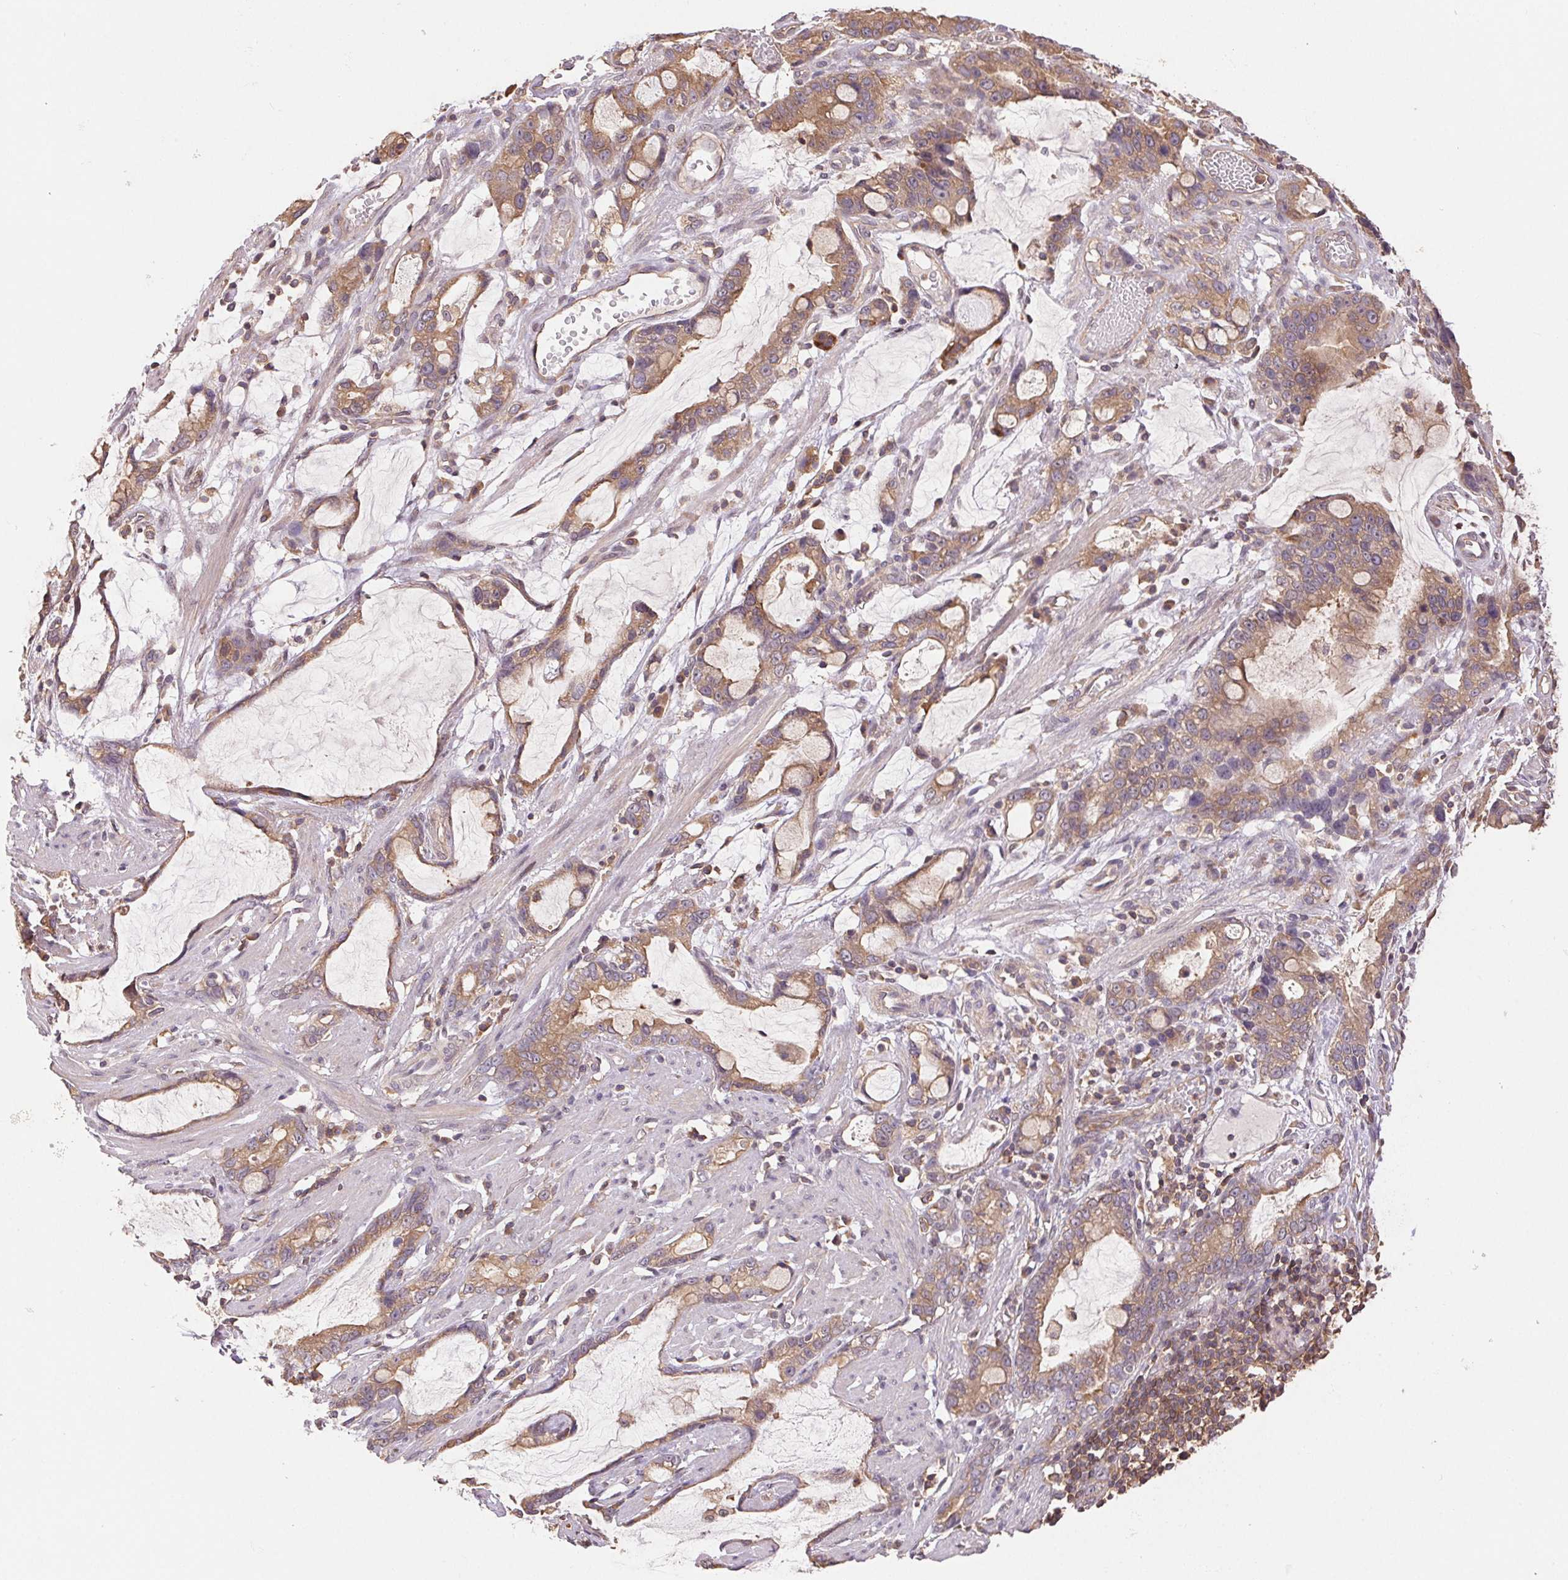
{"staining": {"intensity": "weak", "quantity": ">75%", "location": "cytoplasmic/membranous"}, "tissue": "stomach cancer", "cell_type": "Tumor cells", "image_type": "cancer", "snomed": [{"axis": "morphology", "description": "Adenocarcinoma, NOS"}, {"axis": "topography", "description": "Stomach"}], "caption": "Adenocarcinoma (stomach) tissue shows weak cytoplasmic/membranous staining in approximately >75% of tumor cells, visualized by immunohistochemistry.", "gene": "GDI2", "patient": {"sex": "male", "age": 55}}